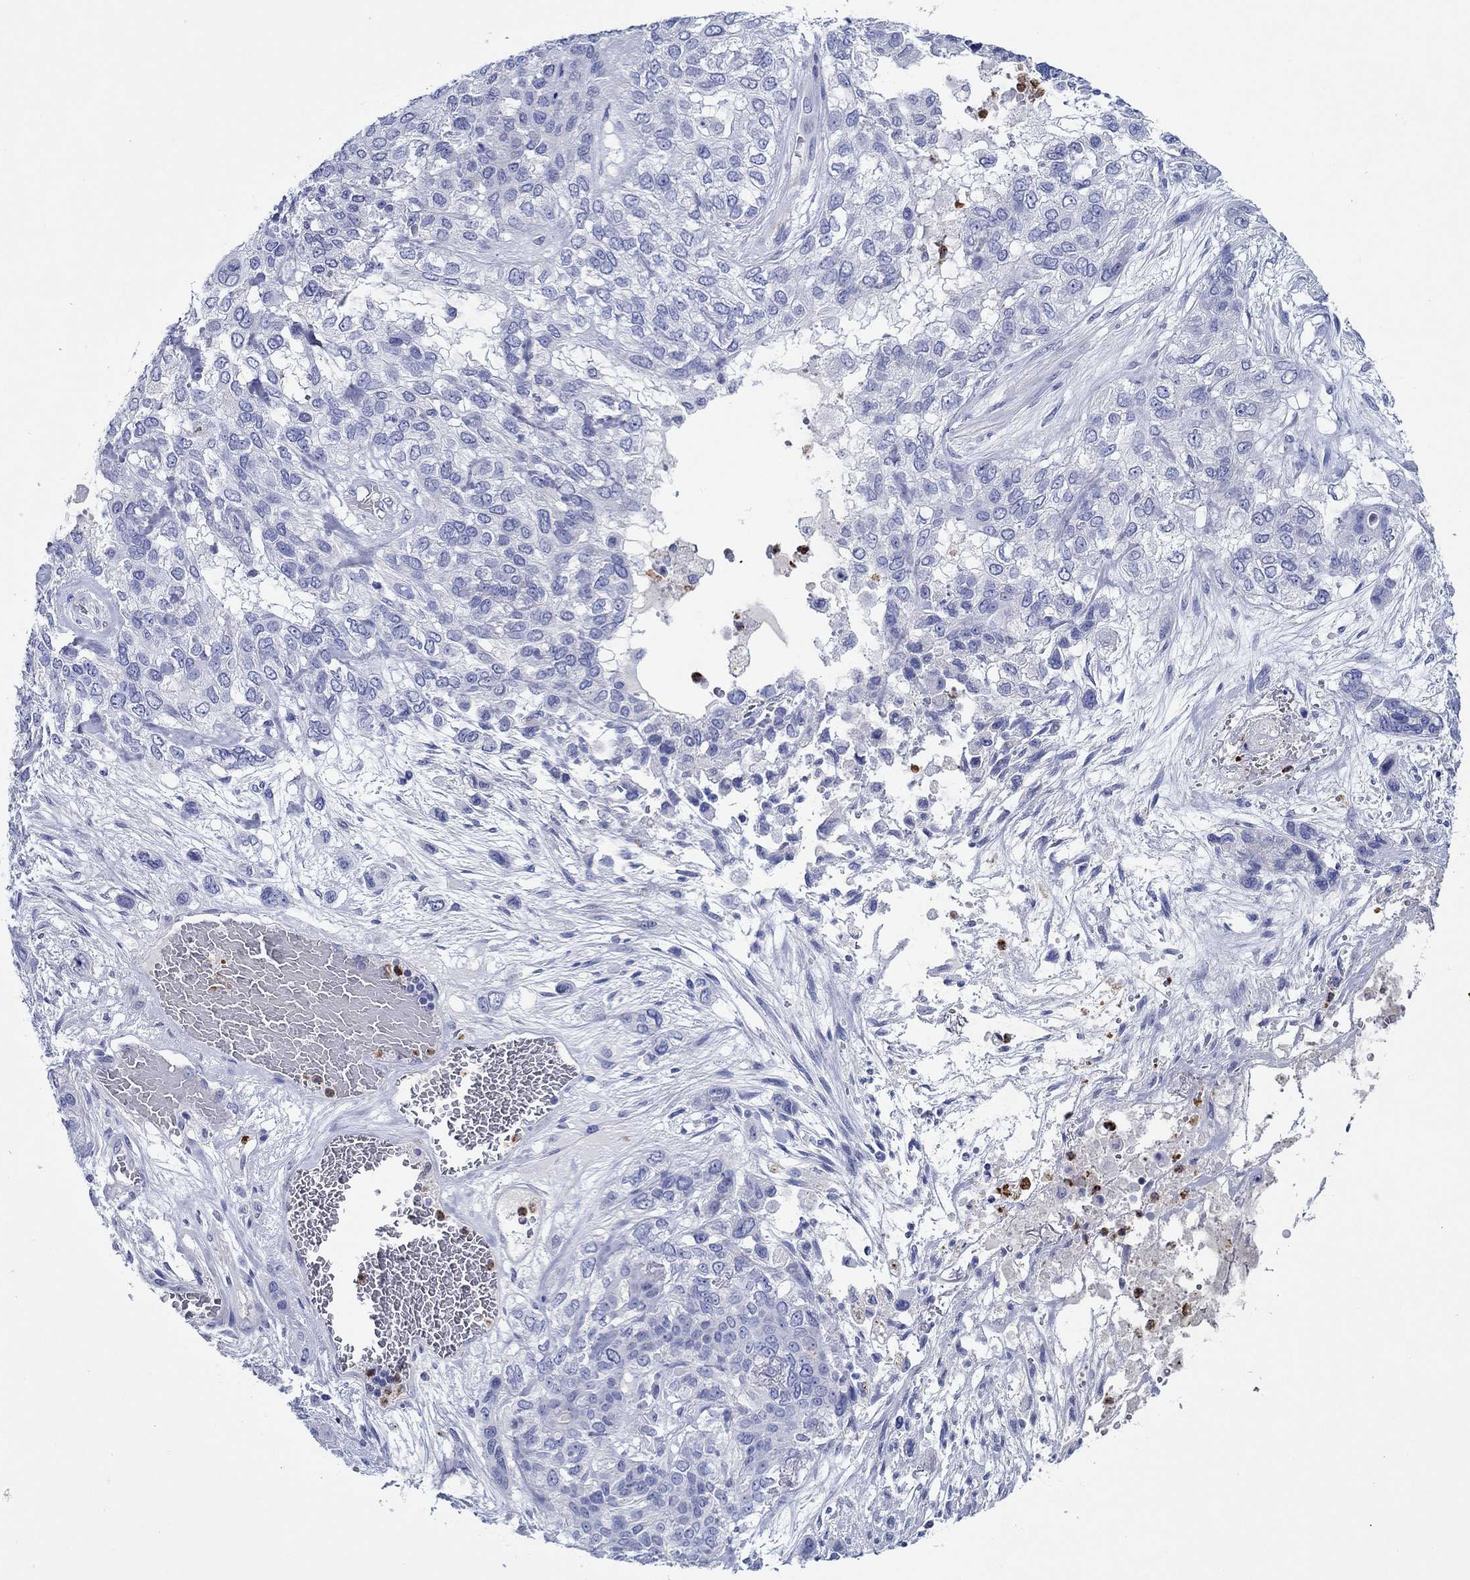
{"staining": {"intensity": "negative", "quantity": "none", "location": "none"}, "tissue": "lung cancer", "cell_type": "Tumor cells", "image_type": "cancer", "snomed": [{"axis": "morphology", "description": "Squamous cell carcinoma, NOS"}, {"axis": "topography", "description": "Lung"}], "caption": "IHC photomicrograph of human squamous cell carcinoma (lung) stained for a protein (brown), which demonstrates no staining in tumor cells.", "gene": "EPX", "patient": {"sex": "female", "age": 70}}